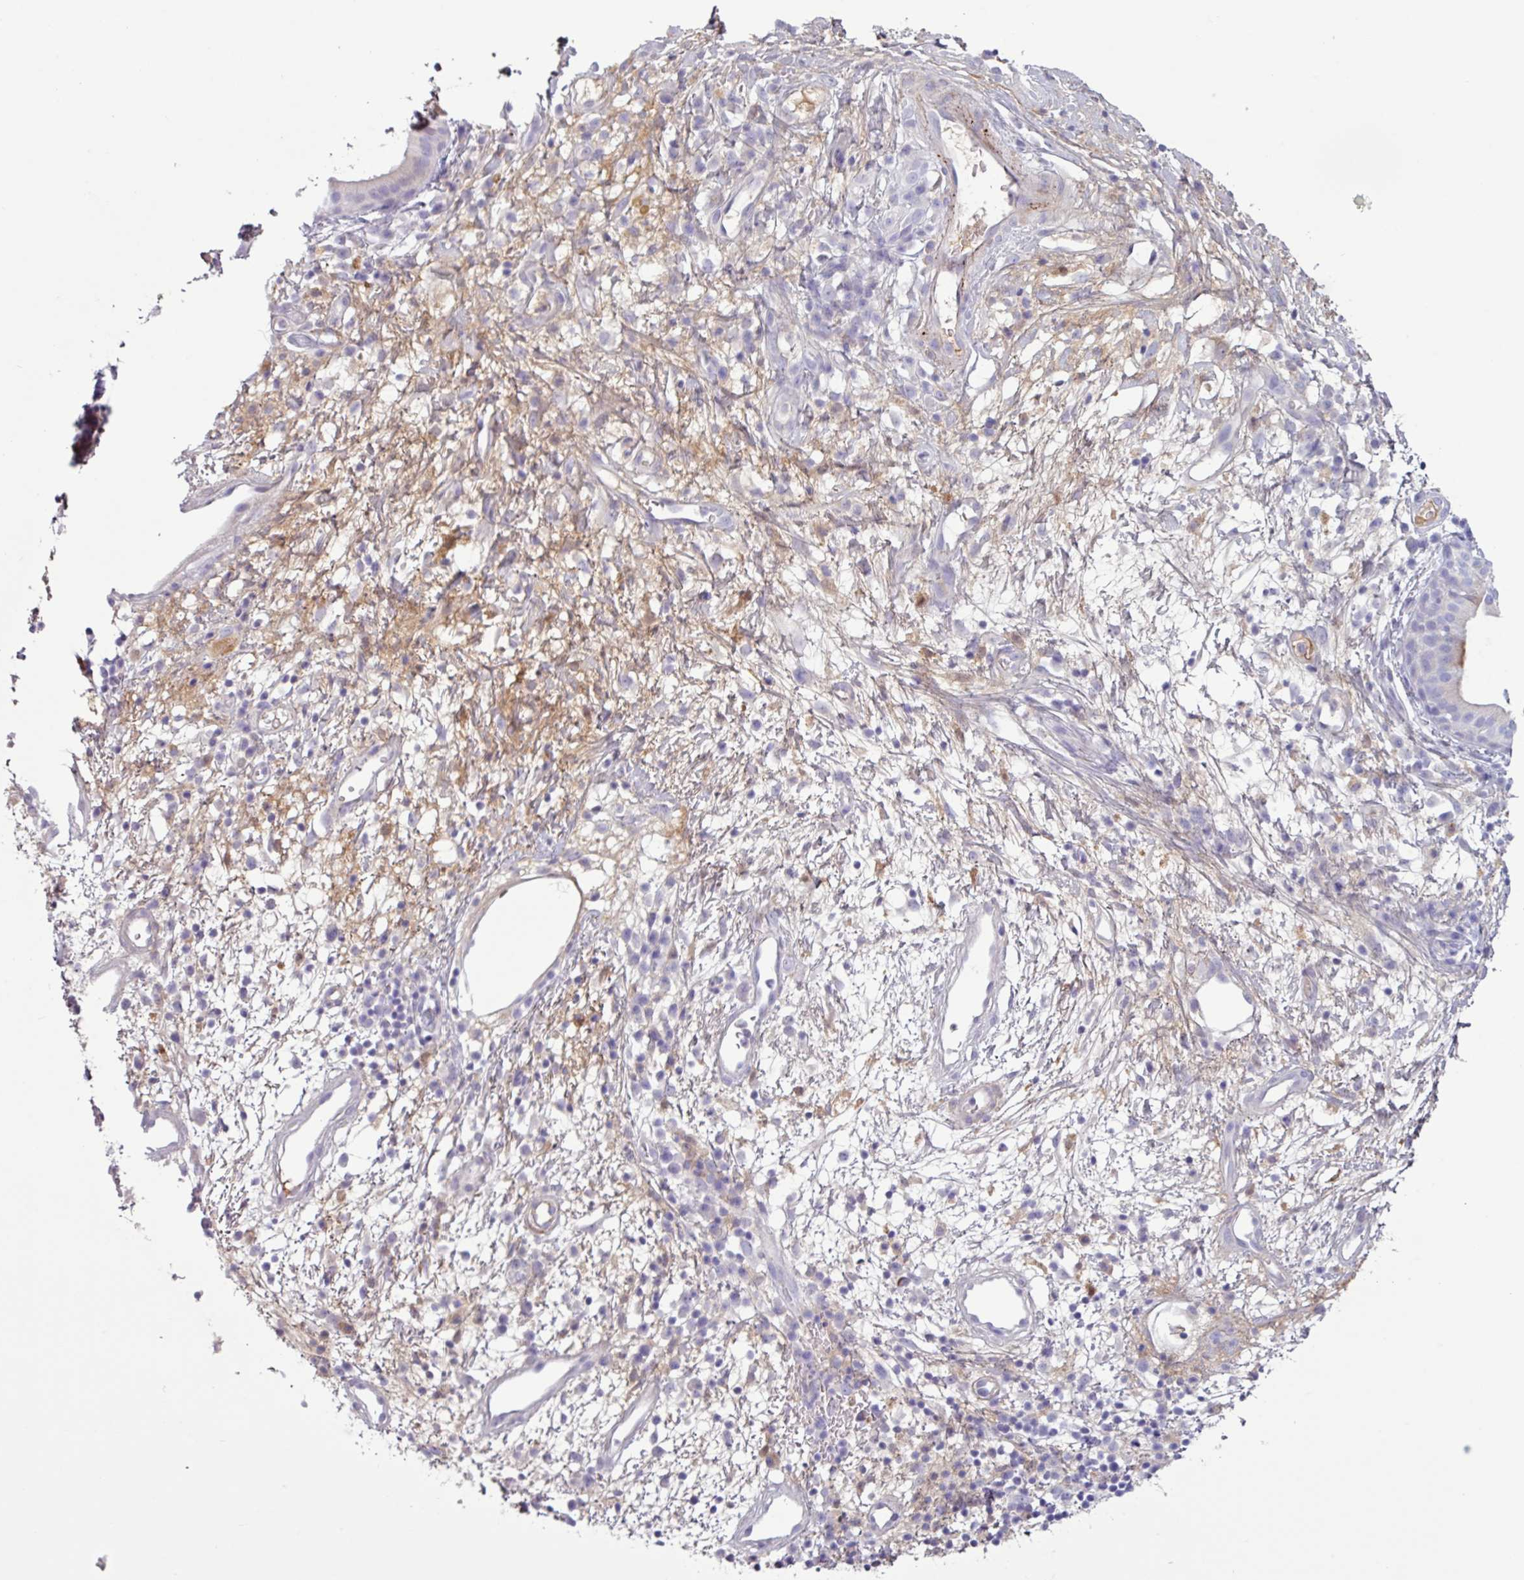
{"staining": {"intensity": "negative", "quantity": "none", "location": "none"}, "tissue": "nasopharynx", "cell_type": "Respiratory epithelial cells", "image_type": "normal", "snomed": [{"axis": "morphology", "description": "Normal tissue, NOS"}, {"axis": "topography", "description": "Cartilage tissue"}, {"axis": "topography", "description": "Nasopharynx"}, {"axis": "topography", "description": "Thyroid gland"}], "caption": "Benign nasopharynx was stained to show a protein in brown. There is no significant positivity in respiratory epithelial cells. (Stains: DAB (3,3'-diaminobenzidine) immunohistochemistry with hematoxylin counter stain, Microscopy: brightfield microscopy at high magnification).", "gene": "C4A", "patient": {"sex": "male", "age": 63}}